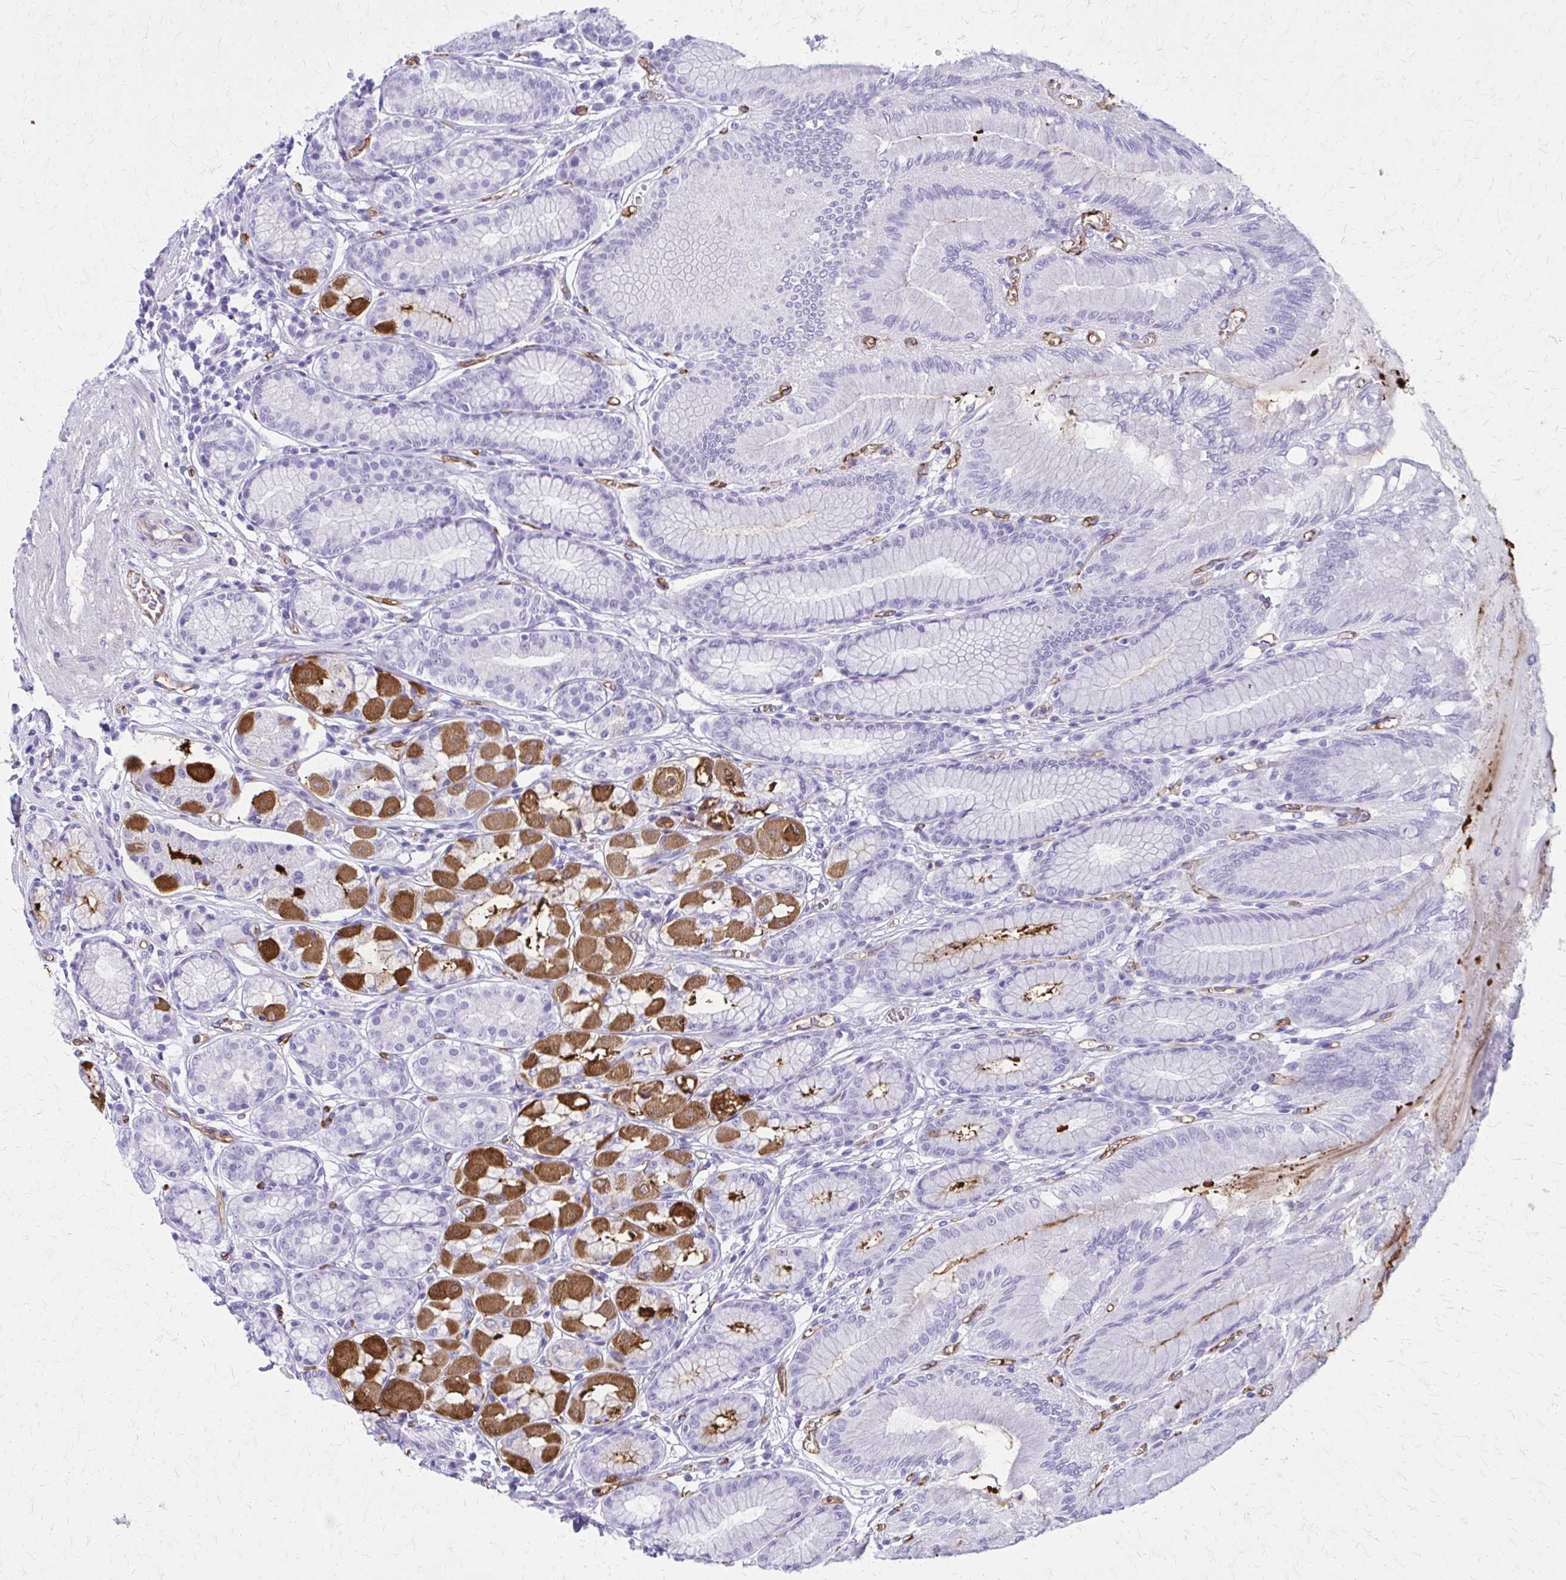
{"staining": {"intensity": "strong", "quantity": "25%-75%", "location": "cytoplasmic/membranous"}, "tissue": "stomach", "cell_type": "Glandular cells", "image_type": "normal", "snomed": [{"axis": "morphology", "description": "Normal tissue, NOS"}, {"axis": "topography", "description": "Stomach"}, {"axis": "topography", "description": "Stomach, lower"}], "caption": "IHC micrograph of normal stomach stained for a protein (brown), which demonstrates high levels of strong cytoplasmic/membranous expression in about 25%-75% of glandular cells.", "gene": "TPSG1", "patient": {"sex": "male", "age": 76}}